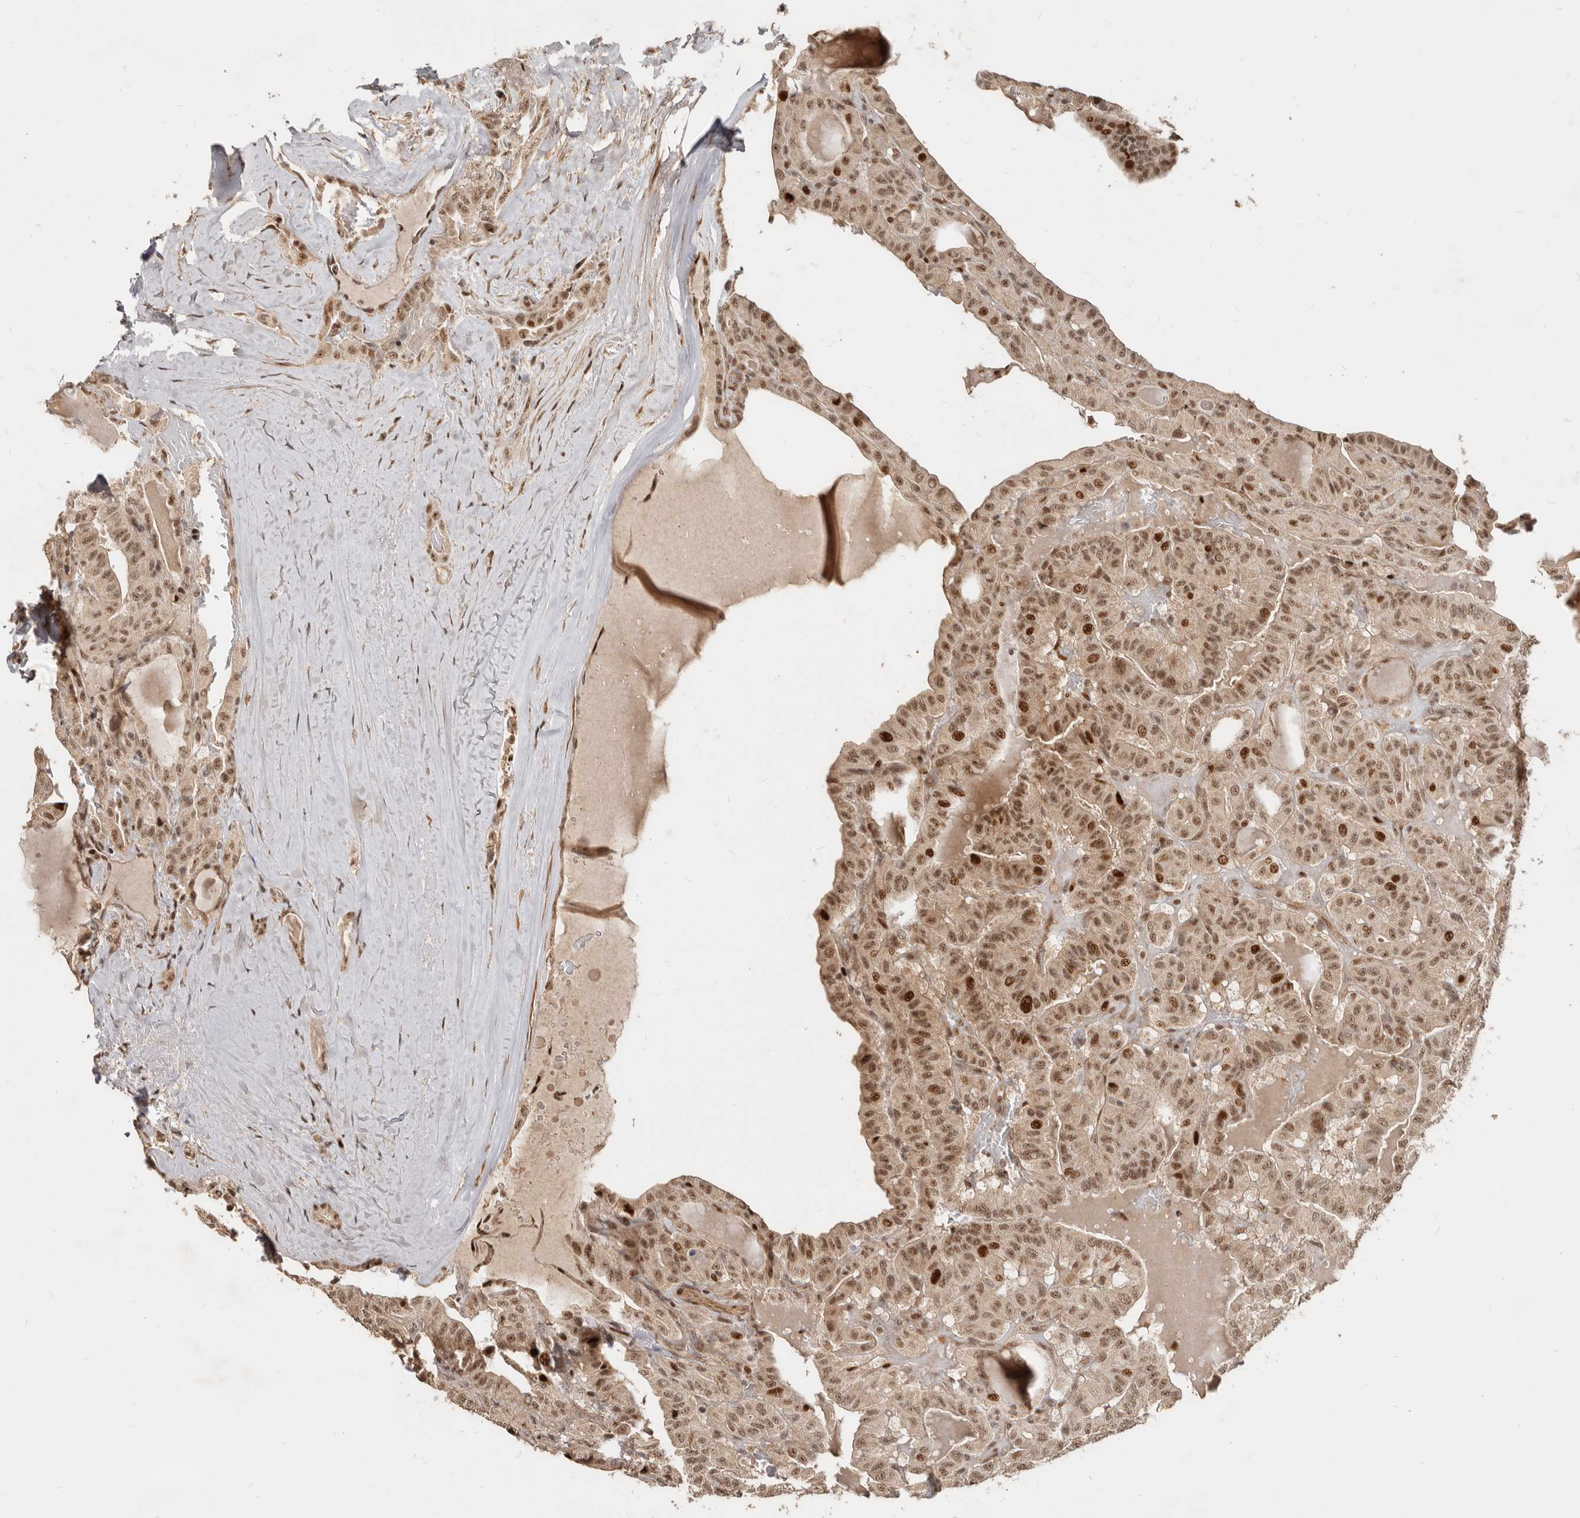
{"staining": {"intensity": "moderate", "quantity": ">75%", "location": "cytoplasmic/membranous,nuclear"}, "tissue": "head and neck cancer", "cell_type": "Tumor cells", "image_type": "cancer", "snomed": [{"axis": "morphology", "description": "Squamous cell carcinoma, NOS"}, {"axis": "topography", "description": "Oral tissue"}, {"axis": "topography", "description": "Head-Neck"}], "caption": "A medium amount of moderate cytoplasmic/membranous and nuclear positivity is identified in approximately >75% of tumor cells in head and neck cancer tissue. (brown staining indicates protein expression, while blue staining denotes nuclei).", "gene": "GPBP1L1", "patient": {"sex": "female", "age": 50}}